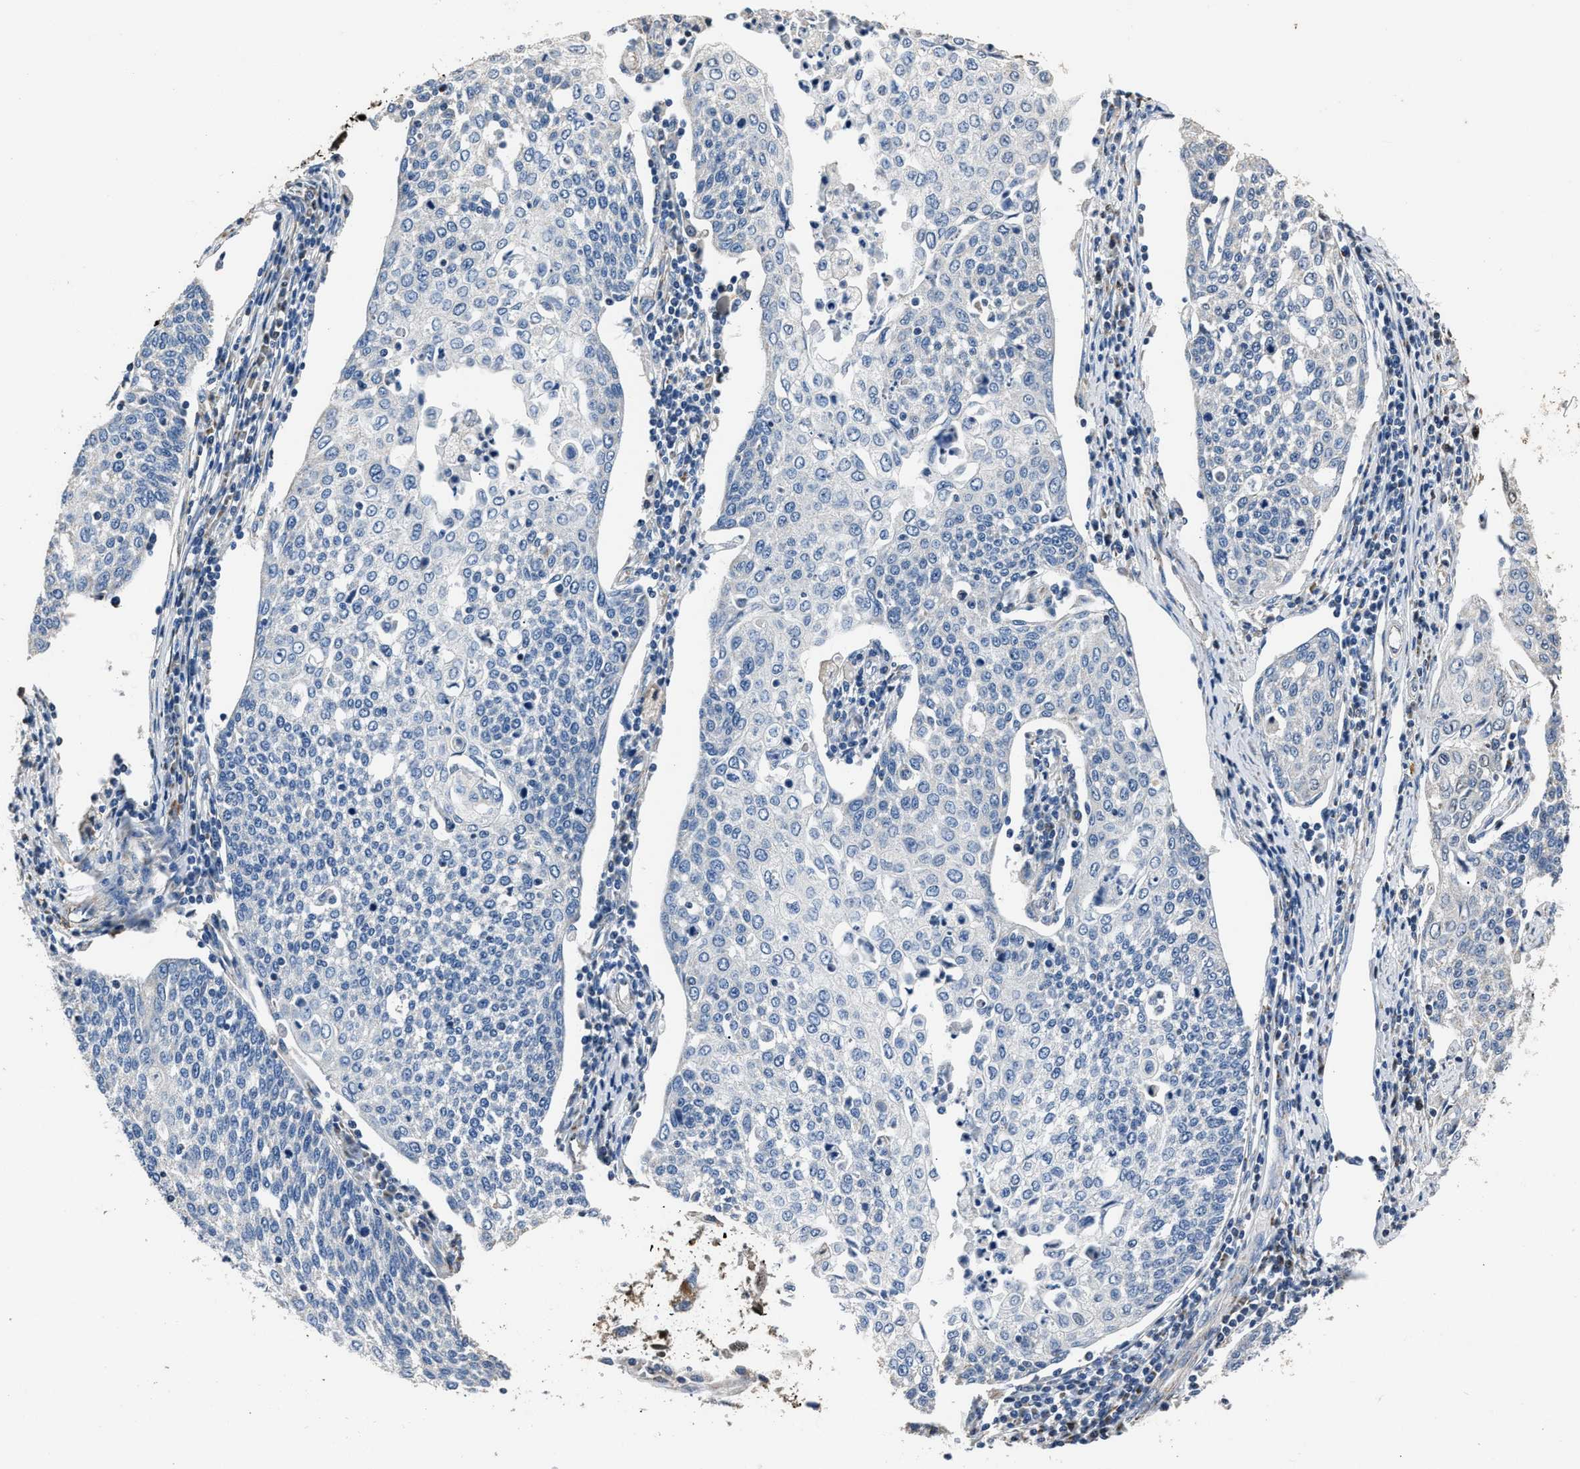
{"staining": {"intensity": "negative", "quantity": "none", "location": "none"}, "tissue": "cervical cancer", "cell_type": "Tumor cells", "image_type": "cancer", "snomed": [{"axis": "morphology", "description": "Squamous cell carcinoma, NOS"}, {"axis": "topography", "description": "Cervix"}], "caption": "Immunohistochemistry (IHC) histopathology image of neoplastic tissue: cervical cancer stained with DAB (3,3'-diaminobenzidine) exhibits no significant protein staining in tumor cells.", "gene": "NSUN5", "patient": {"sex": "female", "age": 34}}